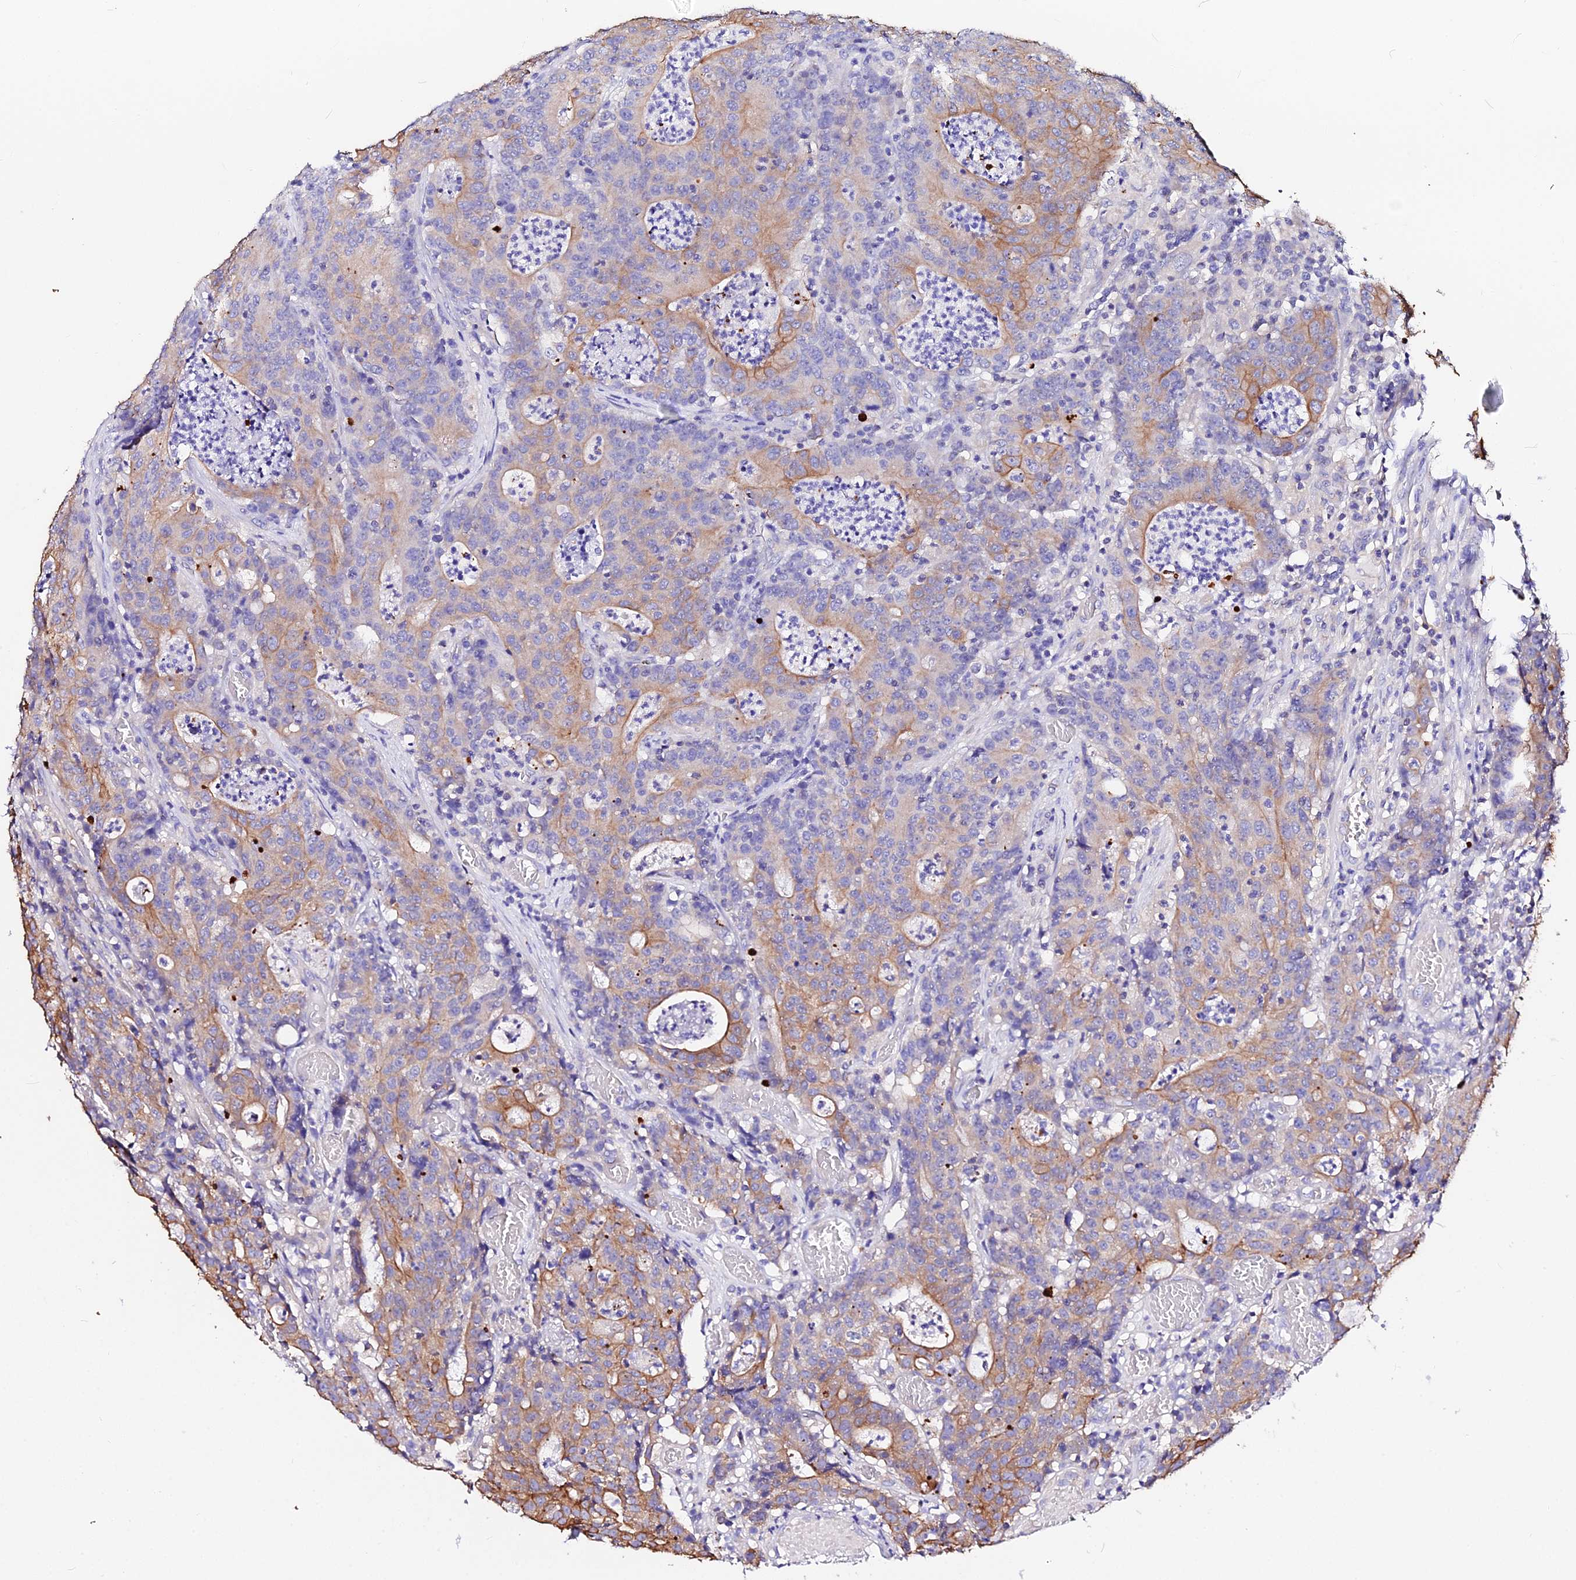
{"staining": {"intensity": "moderate", "quantity": "25%-75%", "location": "cytoplasmic/membranous"}, "tissue": "colorectal cancer", "cell_type": "Tumor cells", "image_type": "cancer", "snomed": [{"axis": "morphology", "description": "Adenocarcinoma, NOS"}, {"axis": "topography", "description": "Colon"}], "caption": "Colorectal cancer stained for a protein demonstrates moderate cytoplasmic/membranous positivity in tumor cells.", "gene": "DAW1", "patient": {"sex": "male", "age": 83}}